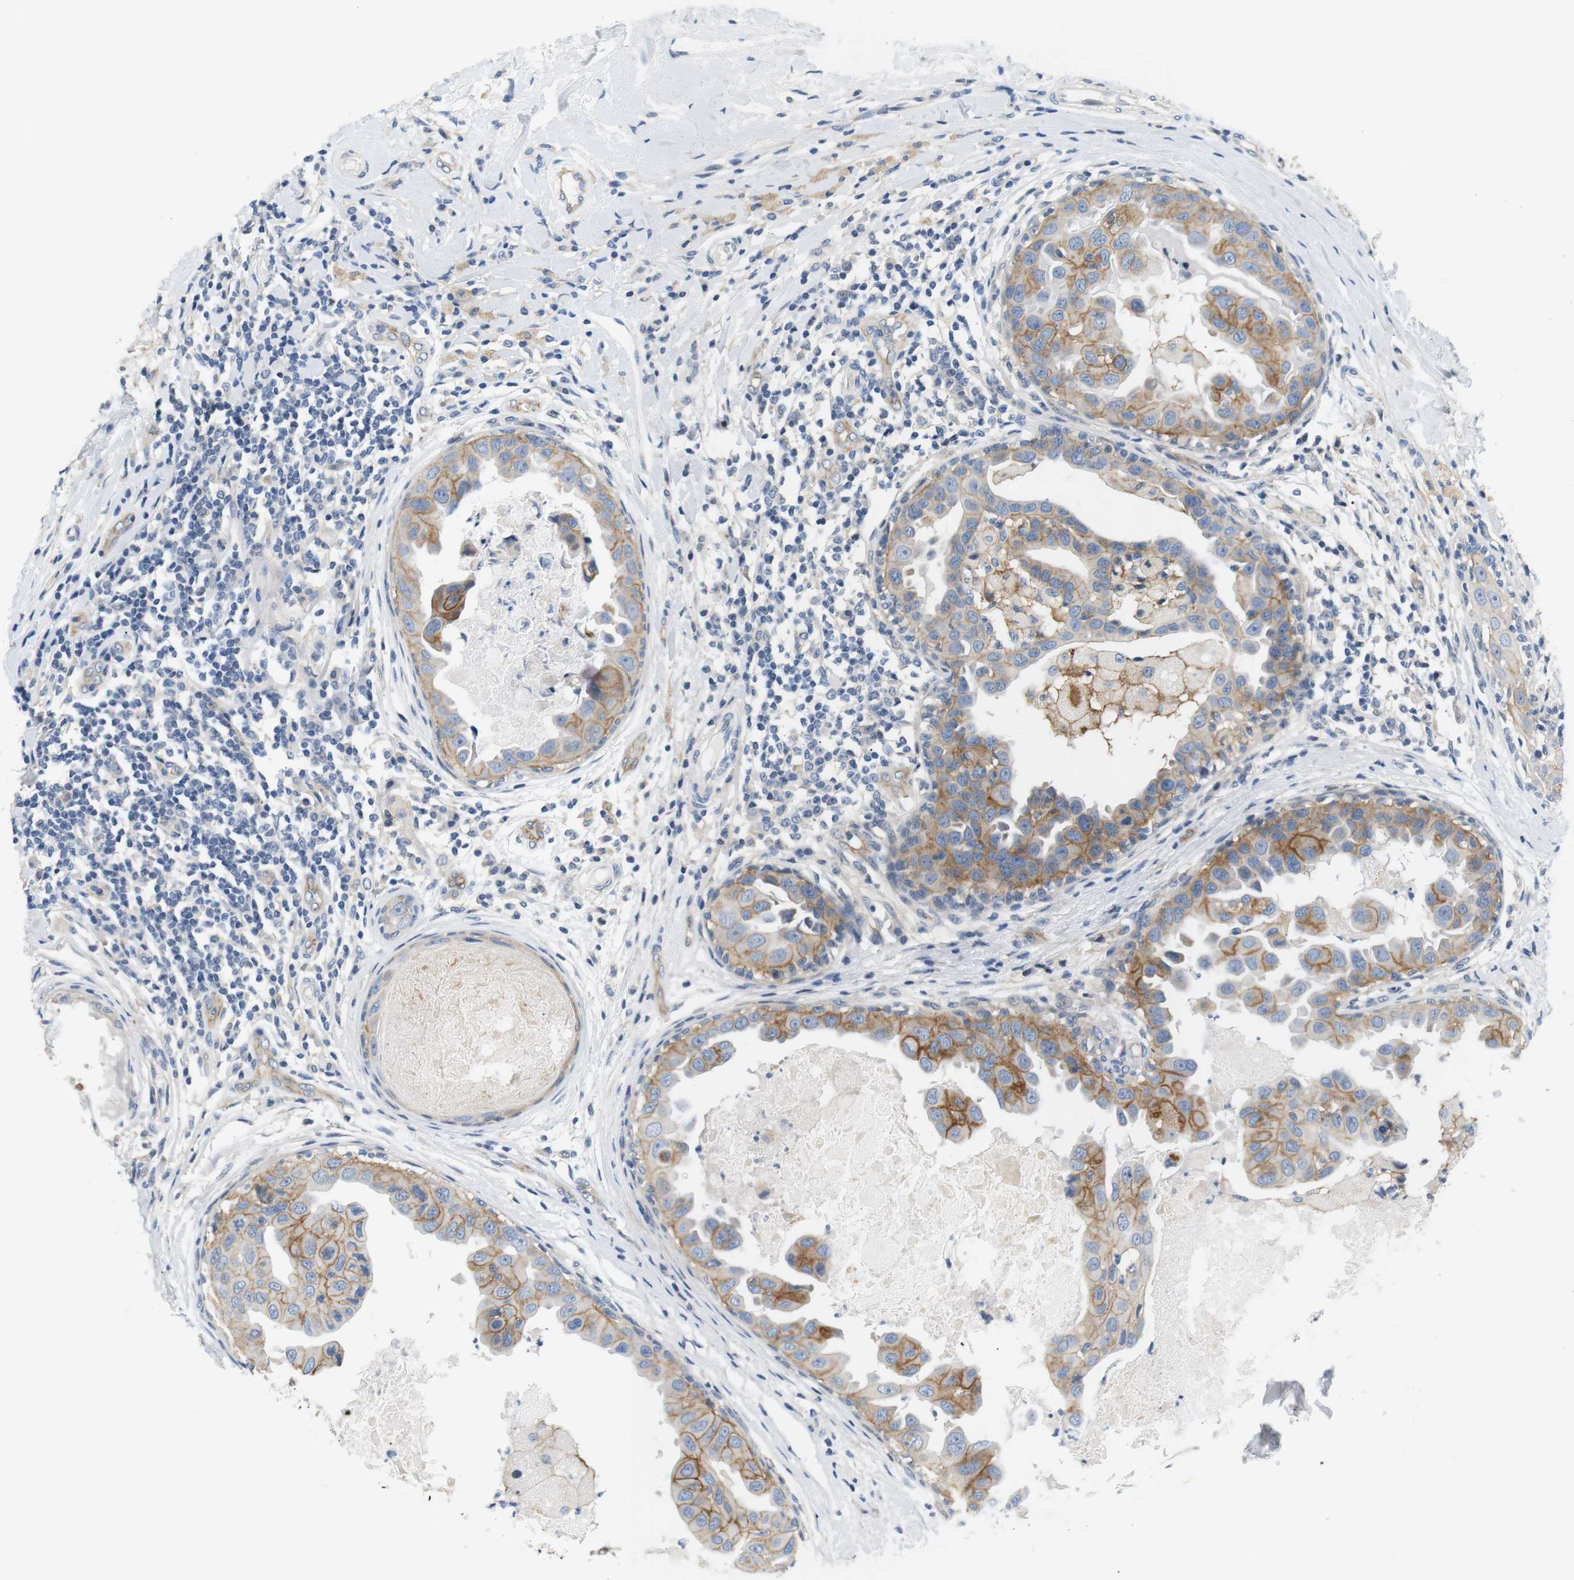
{"staining": {"intensity": "moderate", "quantity": "<25%", "location": "cytoplasmic/membranous"}, "tissue": "breast cancer", "cell_type": "Tumor cells", "image_type": "cancer", "snomed": [{"axis": "morphology", "description": "Duct carcinoma"}, {"axis": "topography", "description": "Breast"}], "caption": "About <25% of tumor cells in human breast cancer exhibit moderate cytoplasmic/membranous protein expression as visualized by brown immunohistochemical staining.", "gene": "SLC30A1", "patient": {"sex": "female", "age": 27}}